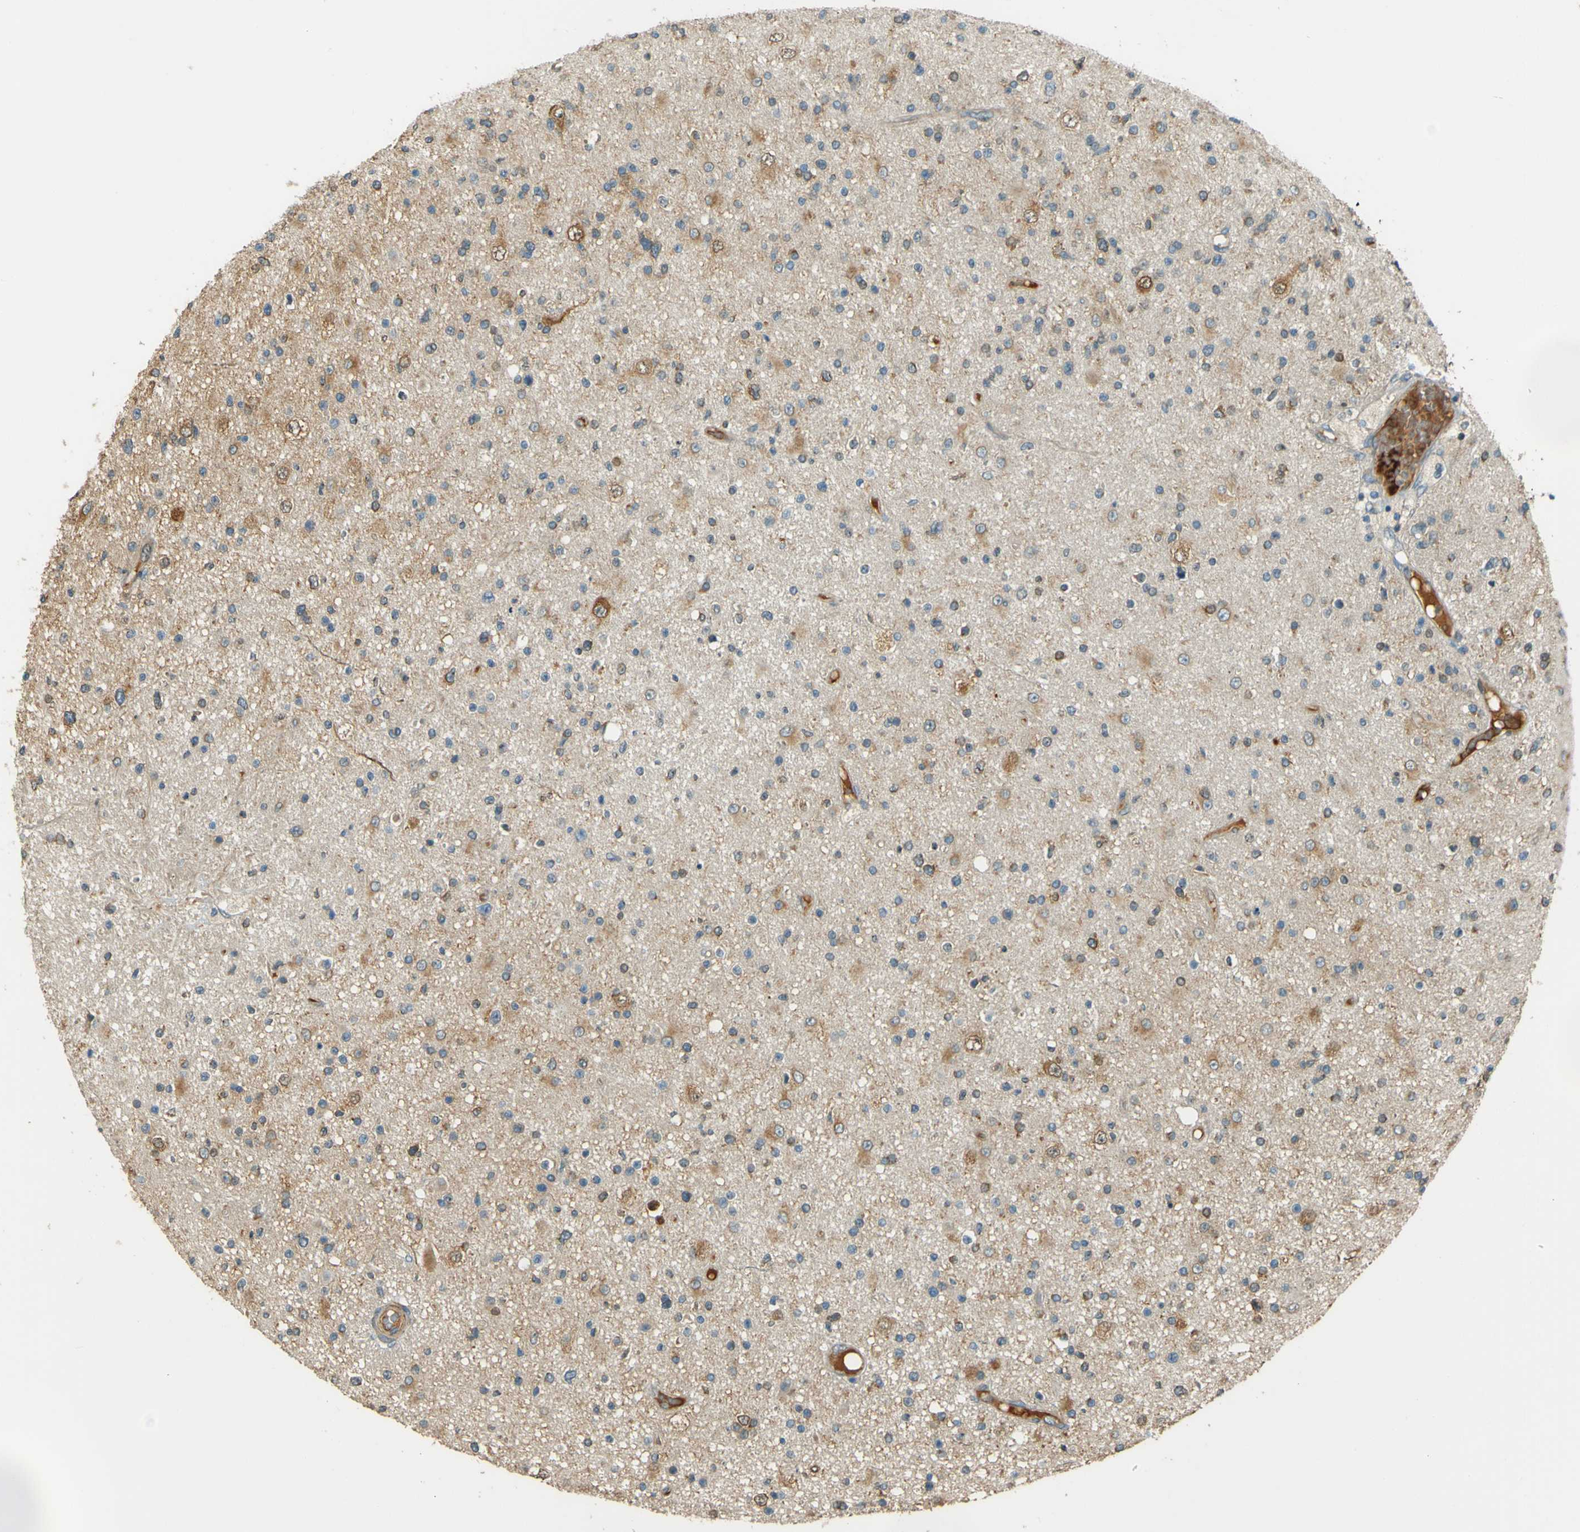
{"staining": {"intensity": "weak", "quantity": ">75%", "location": "cytoplasmic/membranous"}, "tissue": "glioma", "cell_type": "Tumor cells", "image_type": "cancer", "snomed": [{"axis": "morphology", "description": "Glioma, malignant, High grade"}, {"axis": "topography", "description": "Brain"}], "caption": "High-power microscopy captured an immunohistochemistry (IHC) histopathology image of glioma, revealing weak cytoplasmic/membranous expression in about >75% of tumor cells. (IHC, brightfield microscopy, high magnification).", "gene": "LPCAT1", "patient": {"sex": "male", "age": 33}}